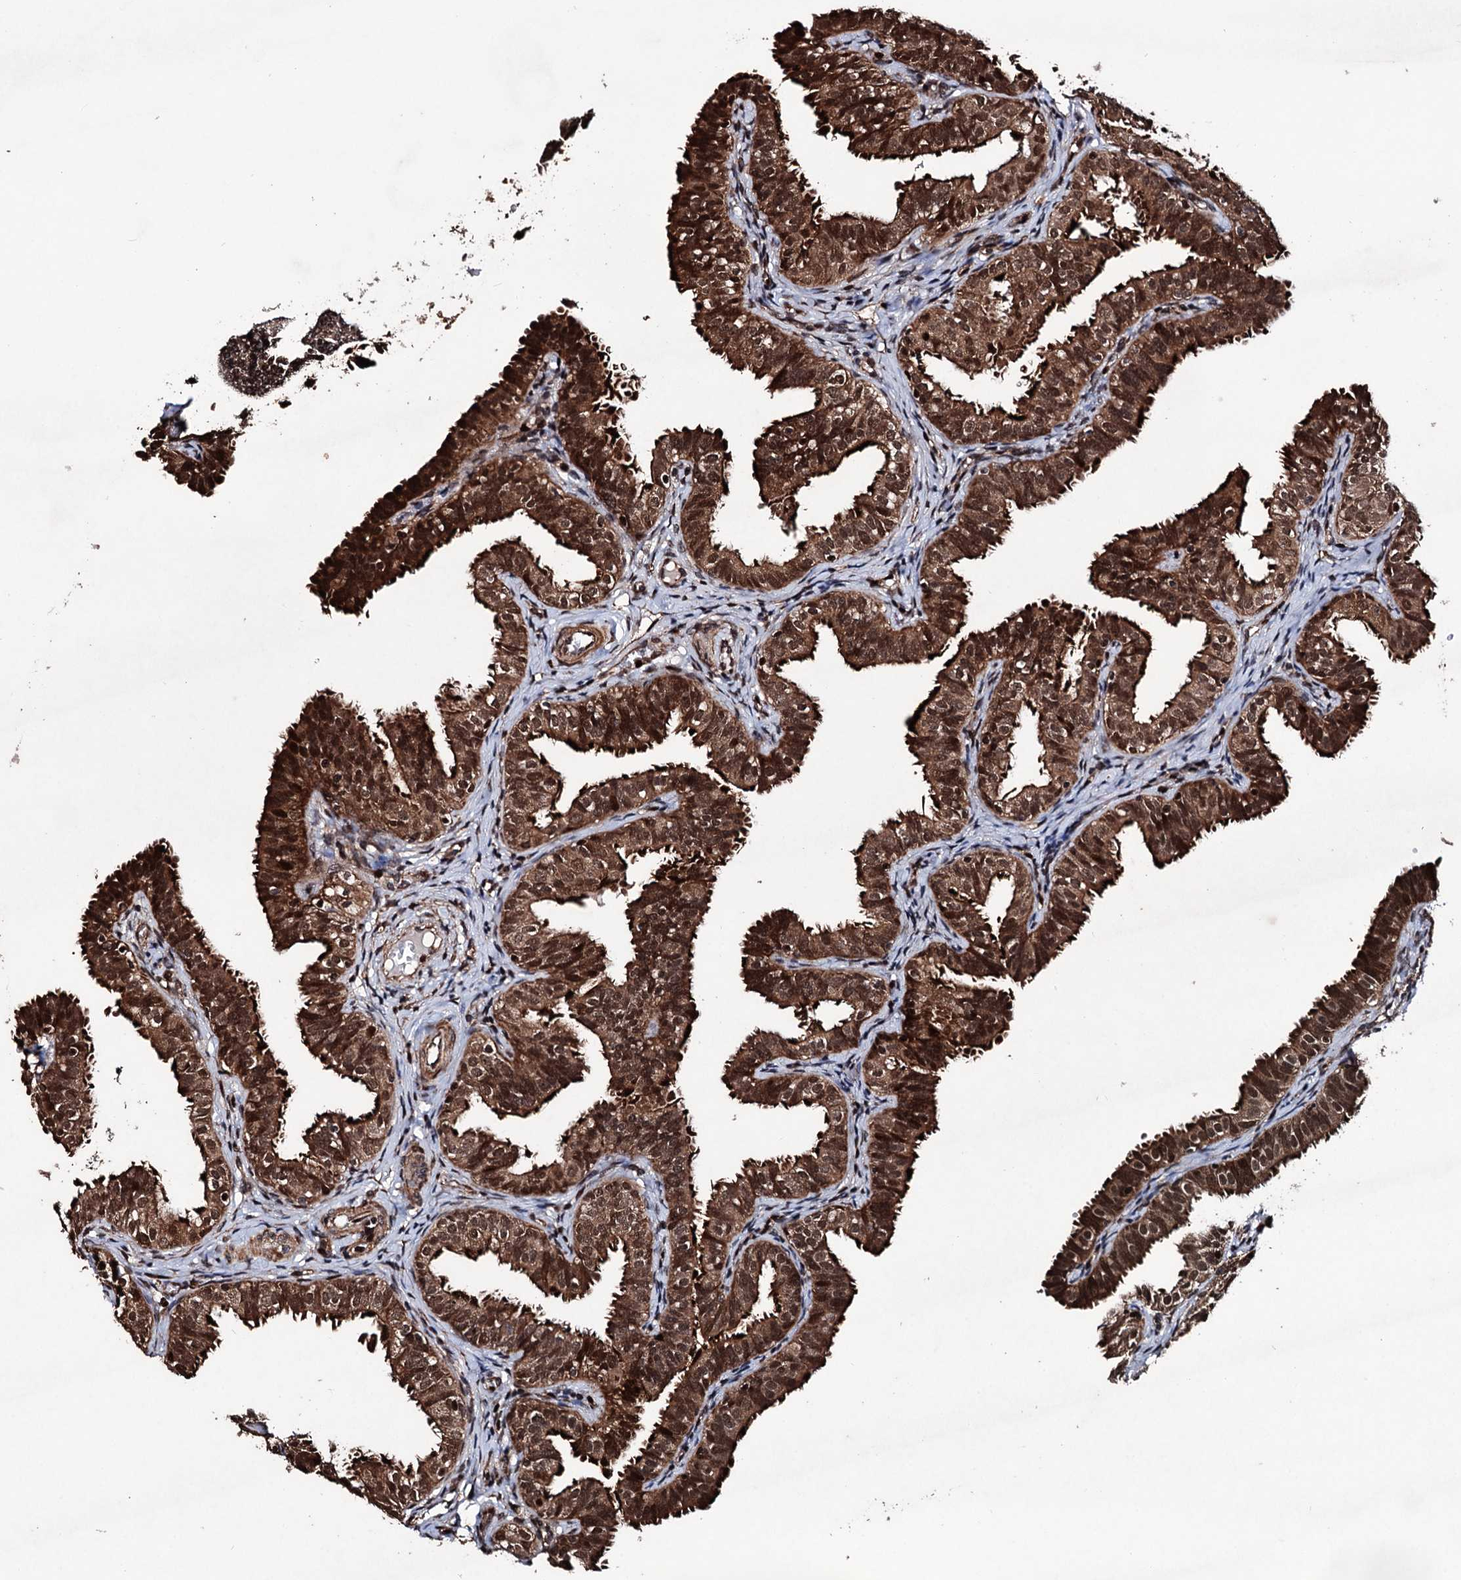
{"staining": {"intensity": "strong", "quantity": ">75%", "location": "cytoplasmic/membranous,nuclear"}, "tissue": "fallopian tube", "cell_type": "Glandular cells", "image_type": "normal", "snomed": [{"axis": "morphology", "description": "Normal tissue, NOS"}, {"axis": "topography", "description": "Fallopian tube"}], "caption": "Unremarkable fallopian tube displays strong cytoplasmic/membranous,nuclear positivity in approximately >75% of glandular cells, visualized by immunohistochemistry. The protein is shown in brown color, while the nuclei are stained blue.", "gene": "EYA4", "patient": {"sex": "female", "age": 35}}